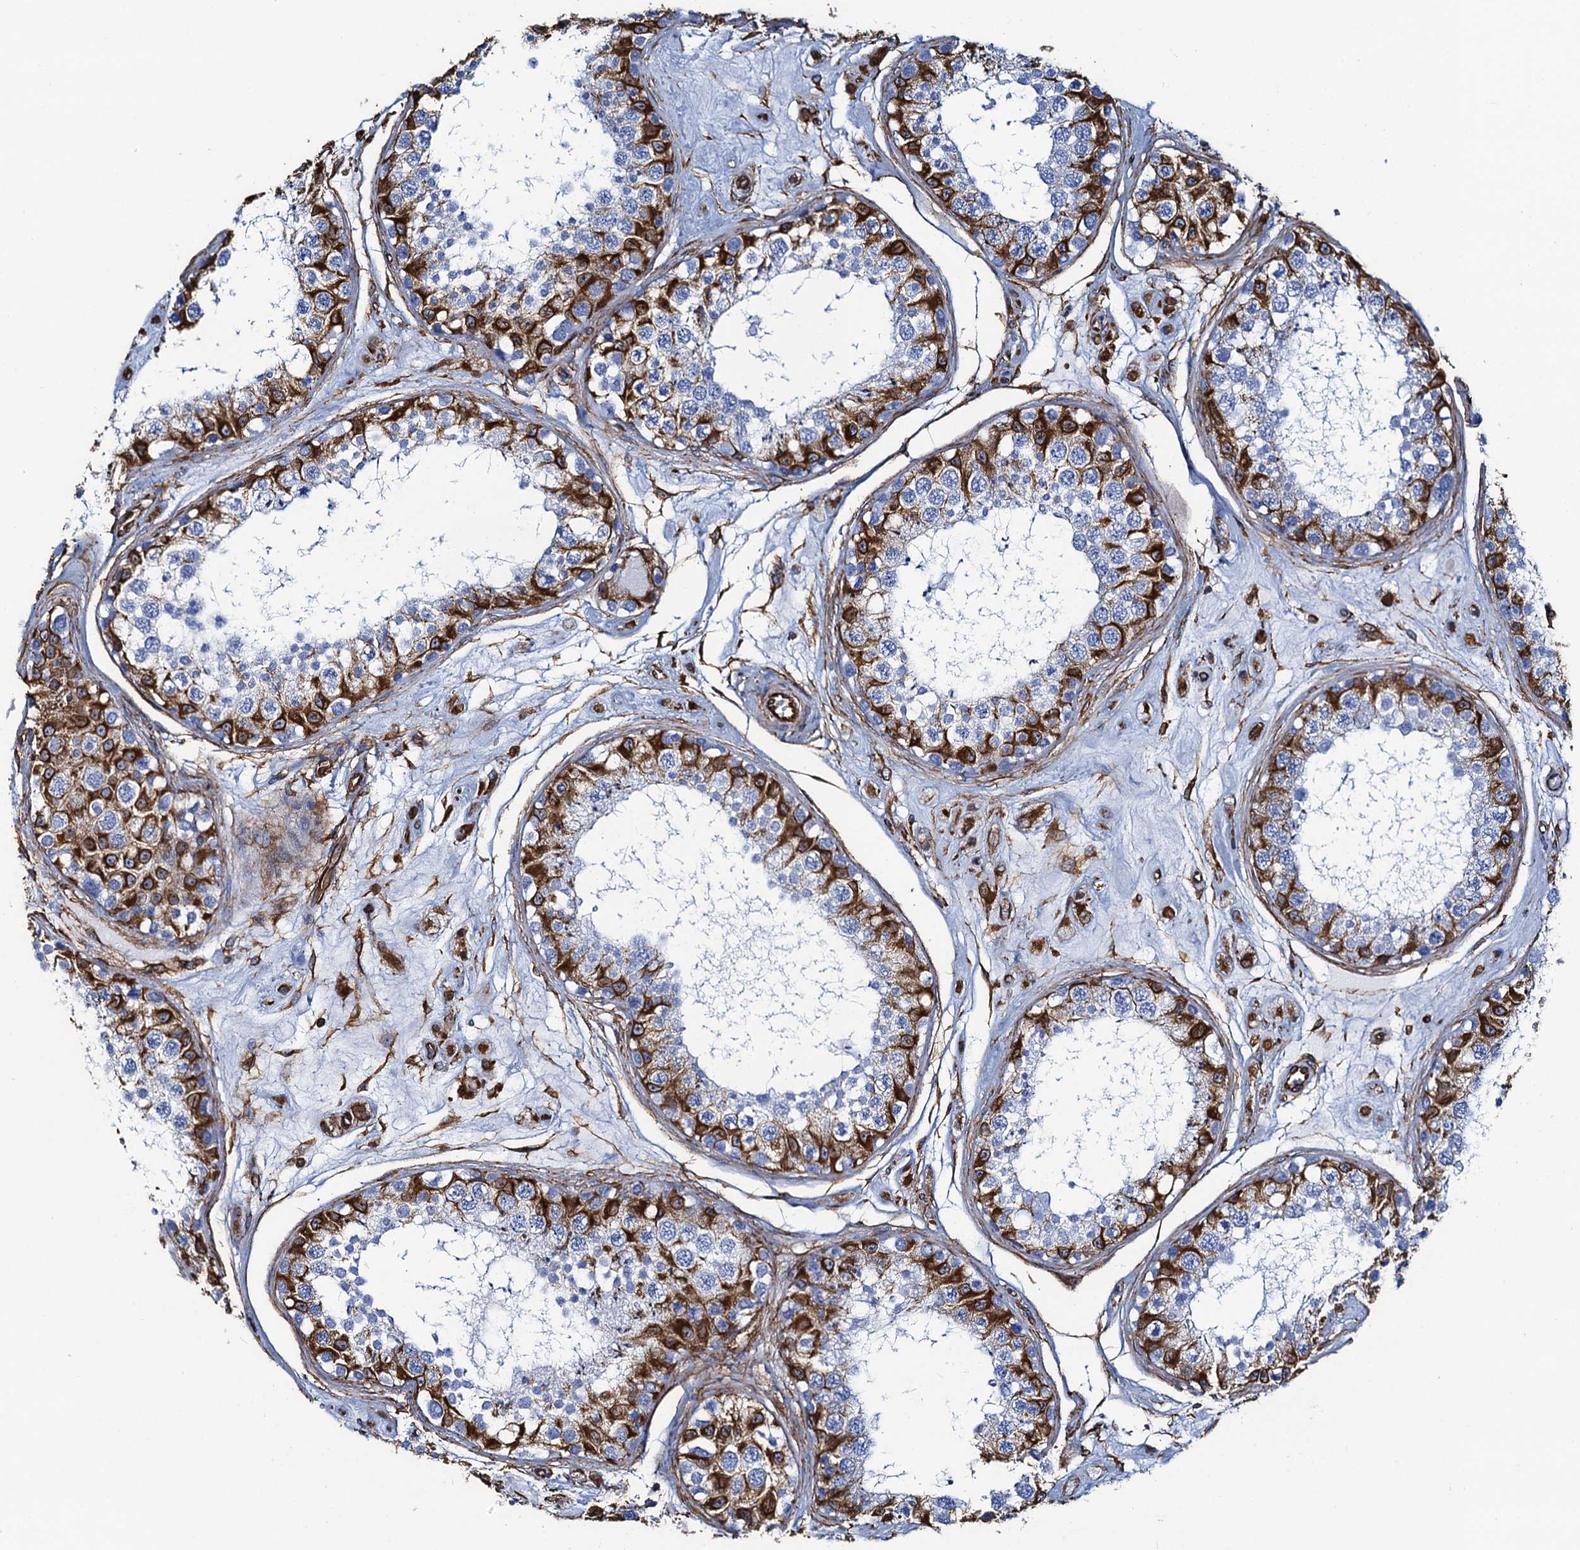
{"staining": {"intensity": "strong", "quantity": "<25%", "location": "cytoplasmic/membranous"}, "tissue": "testis", "cell_type": "Cells in seminiferous ducts", "image_type": "normal", "snomed": [{"axis": "morphology", "description": "Normal tissue, NOS"}, {"axis": "topography", "description": "Testis"}], "caption": "Immunohistochemistry (IHC) photomicrograph of unremarkable human testis stained for a protein (brown), which exhibits medium levels of strong cytoplasmic/membranous positivity in about <25% of cells in seminiferous ducts.", "gene": "PGM2", "patient": {"sex": "male", "age": 25}}